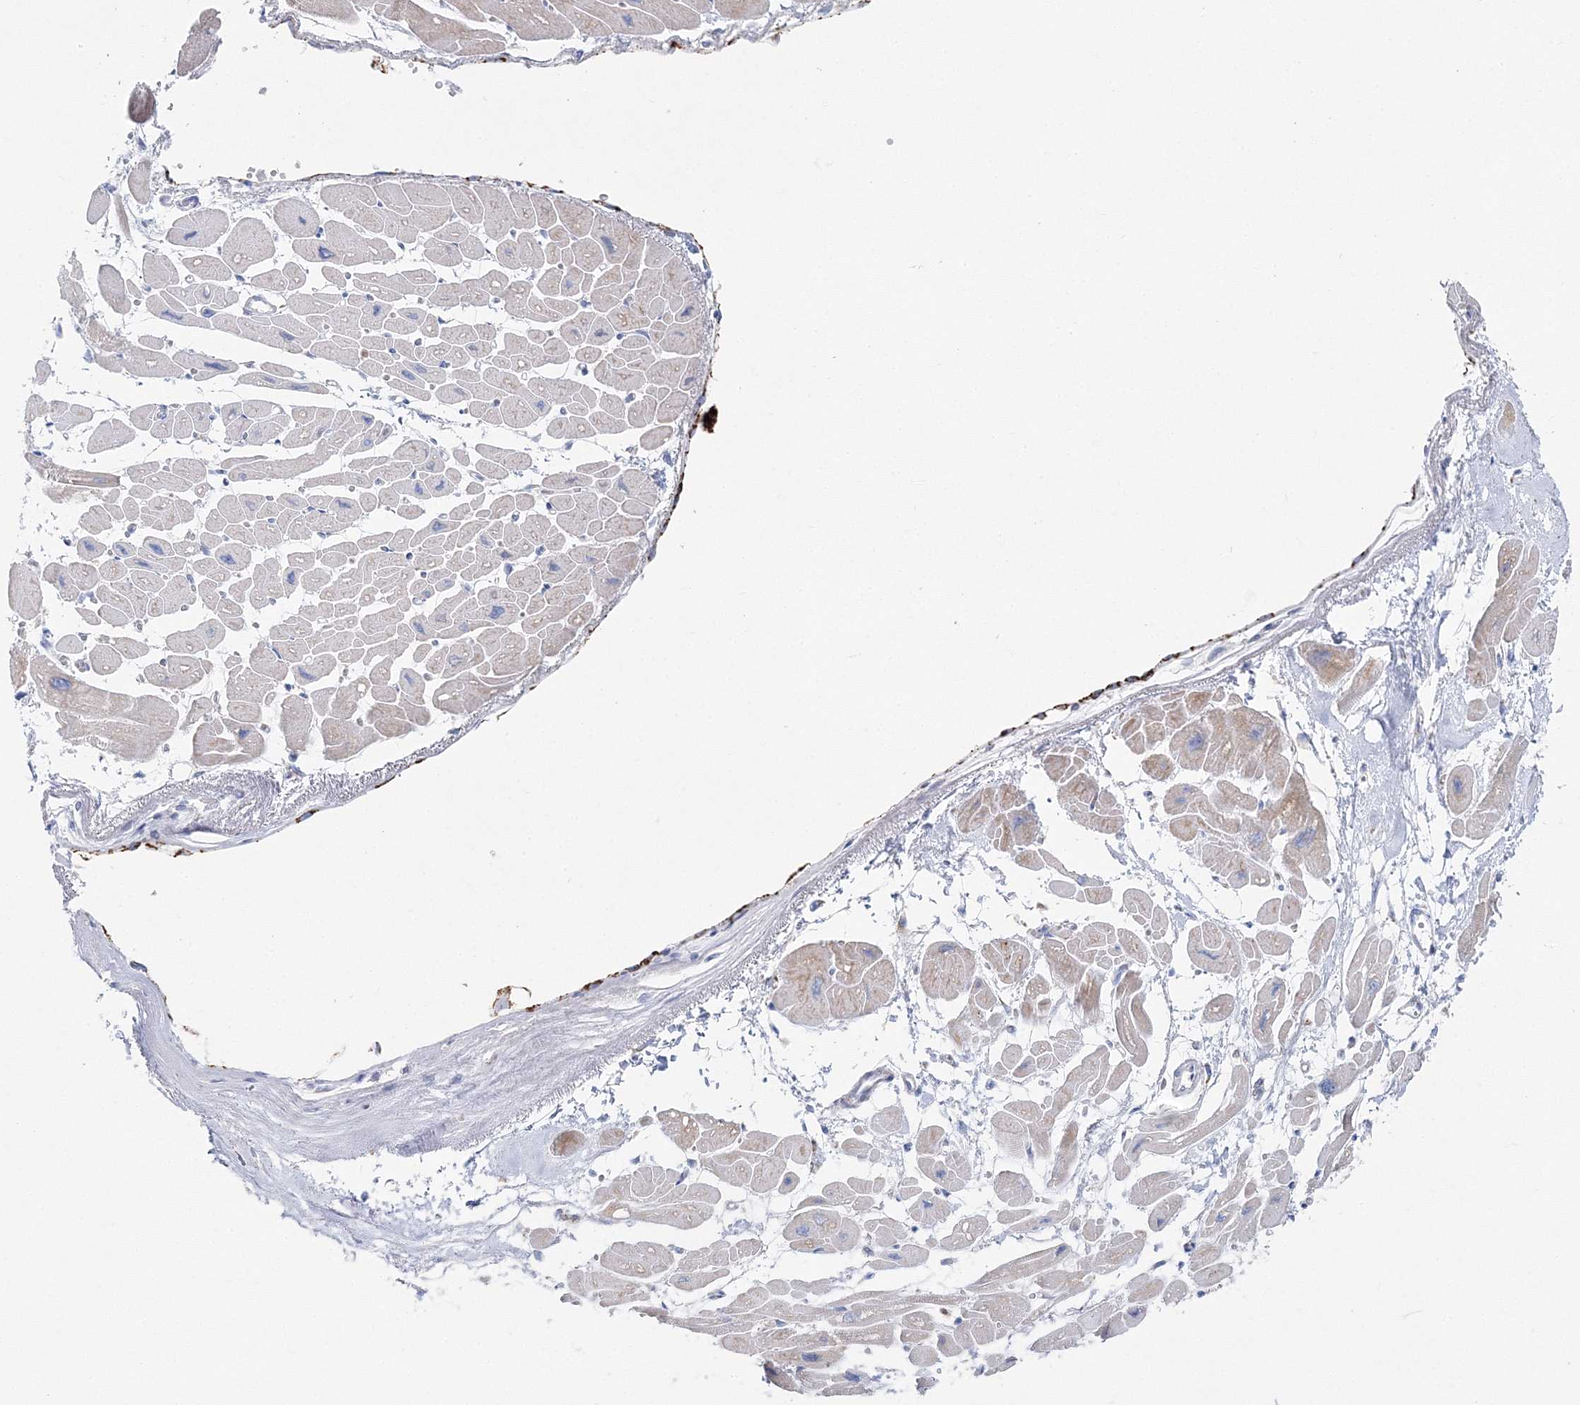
{"staining": {"intensity": "negative", "quantity": "none", "location": "none"}, "tissue": "heart muscle", "cell_type": "Cardiomyocytes", "image_type": "normal", "snomed": [{"axis": "morphology", "description": "Normal tissue, NOS"}, {"axis": "topography", "description": "Heart"}], "caption": "Immunohistochemistry (IHC) micrograph of benign heart muscle stained for a protein (brown), which demonstrates no staining in cardiomyocytes.", "gene": "HIBCH", "patient": {"sex": "female", "age": 54}}